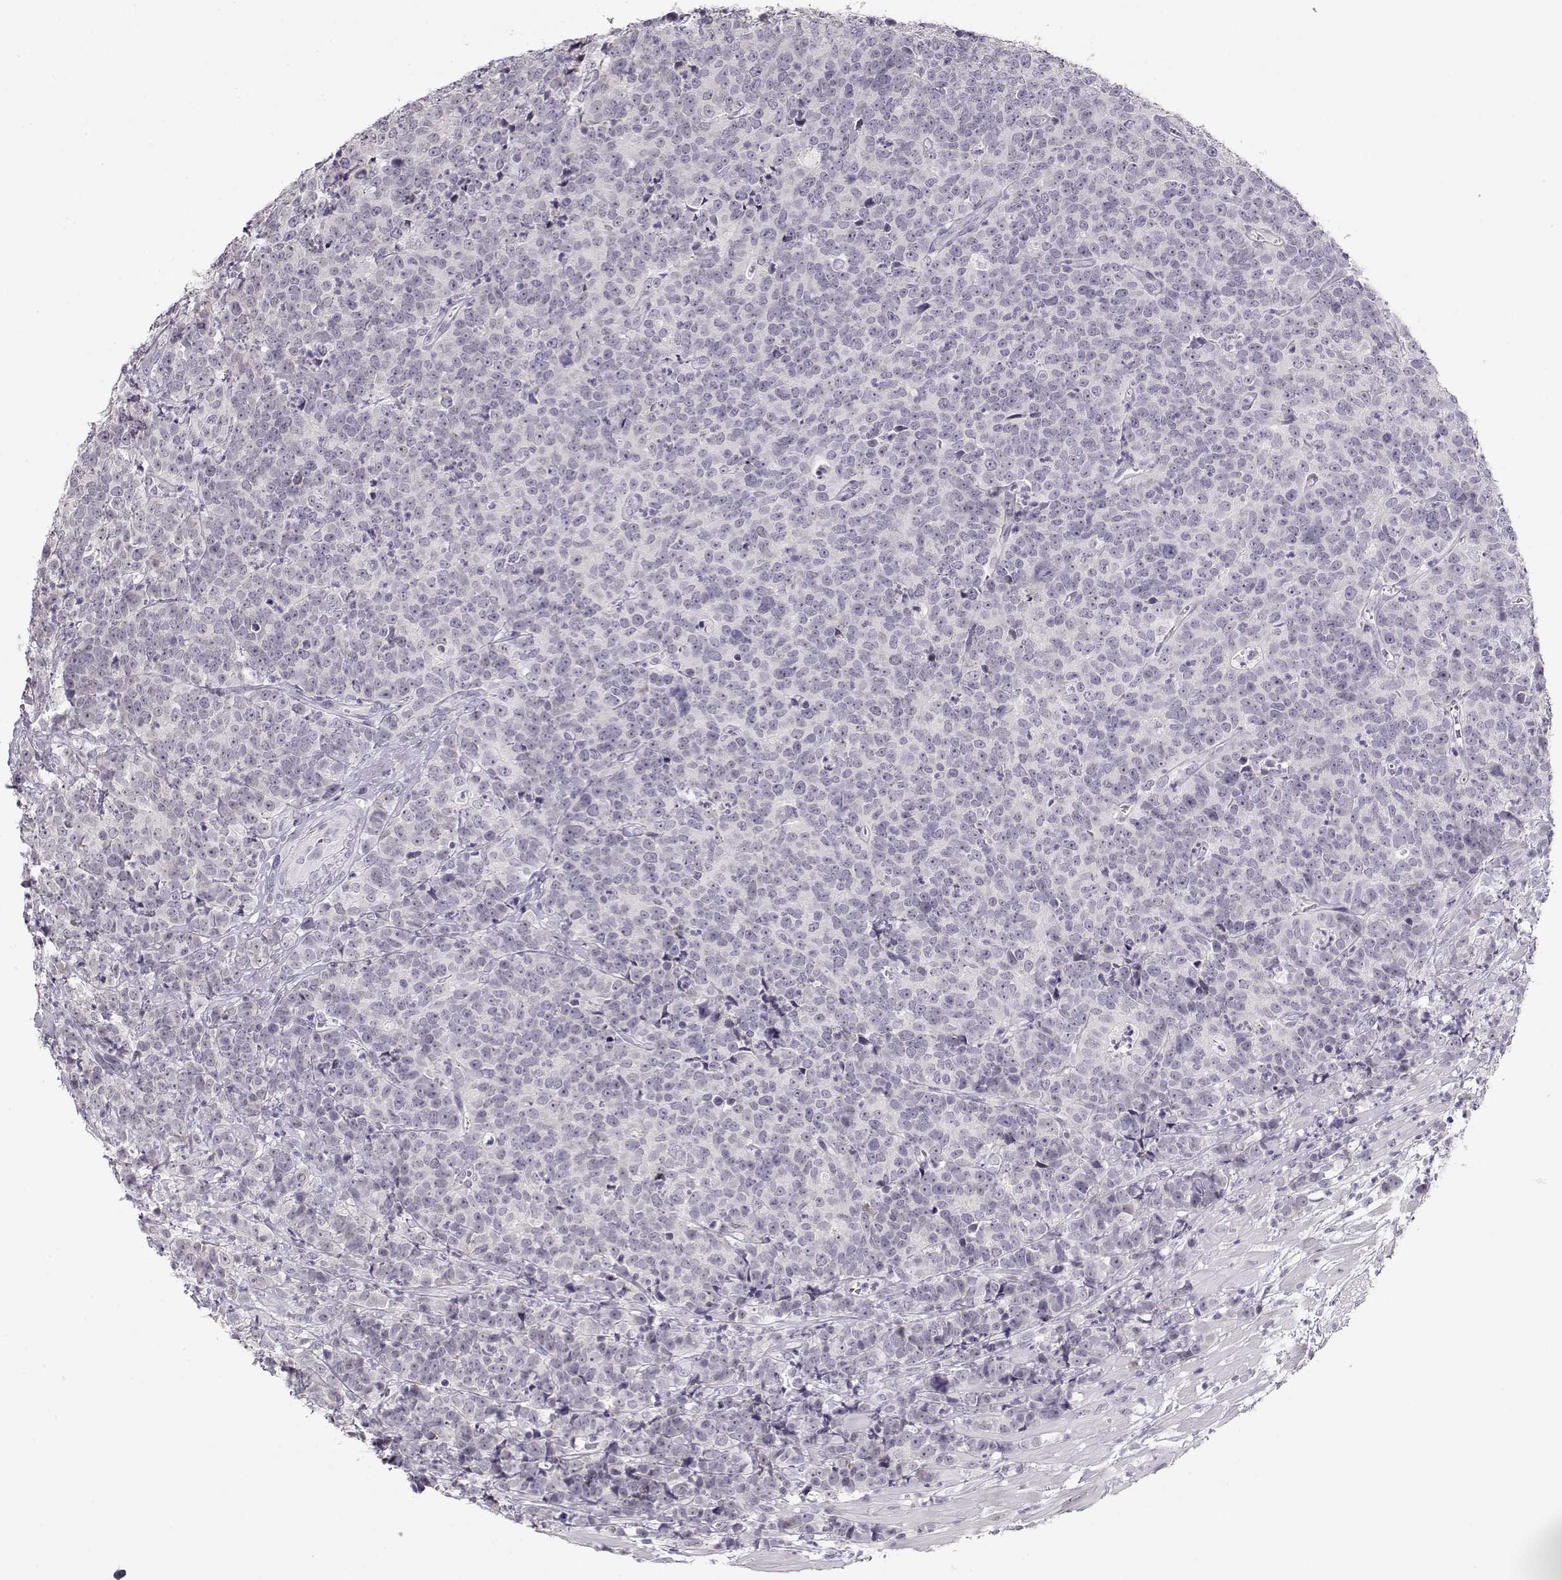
{"staining": {"intensity": "negative", "quantity": "none", "location": "none"}, "tissue": "prostate cancer", "cell_type": "Tumor cells", "image_type": "cancer", "snomed": [{"axis": "morphology", "description": "Adenocarcinoma, NOS"}, {"axis": "topography", "description": "Prostate"}], "caption": "Immunohistochemical staining of prostate cancer demonstrates no significant expression in tumor cells.", "gene": "IMPG1", "patient": {"sex": "male", "age": 67}}